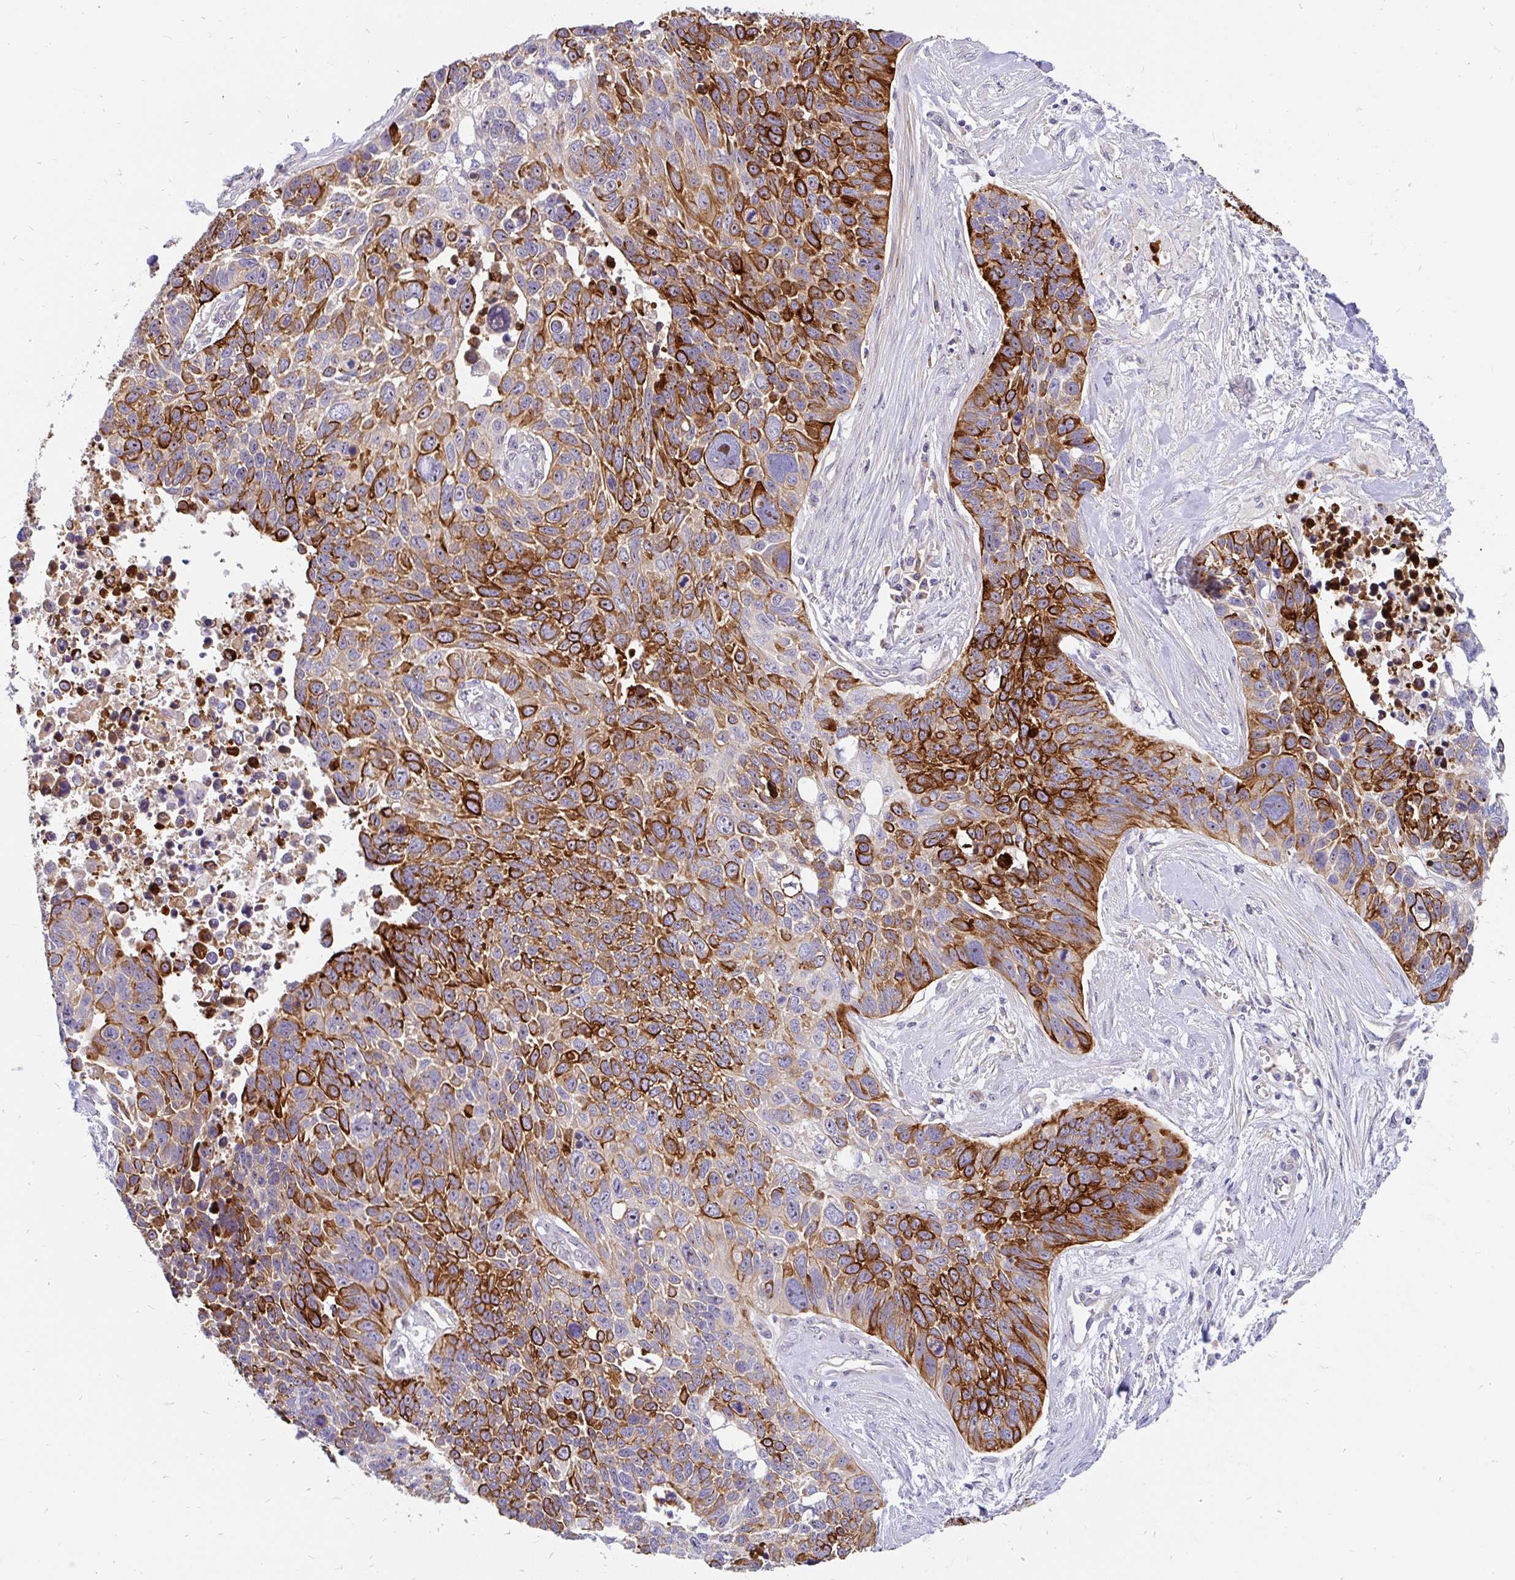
{"staining": {"intensity": "strong", "quantity": ">75%", "location": "cytoplasmic/membranous"}, "tissue": "lung cancer", "cell_type": "Tumor cells", "image_type": "cancer", "snomed": [{"axis": "morphology", "description": "Squamous cell carcinoma, NOS"}, {"axis": "topography", "description": "Lung"}], "caption": "IHC of human lung cancer shows high levels of strong cytoplasmic/membranous positivity in about >75% of tumor cells.", "gene": "LRRC26", "patient": {"sex": "male", "age": 62}}